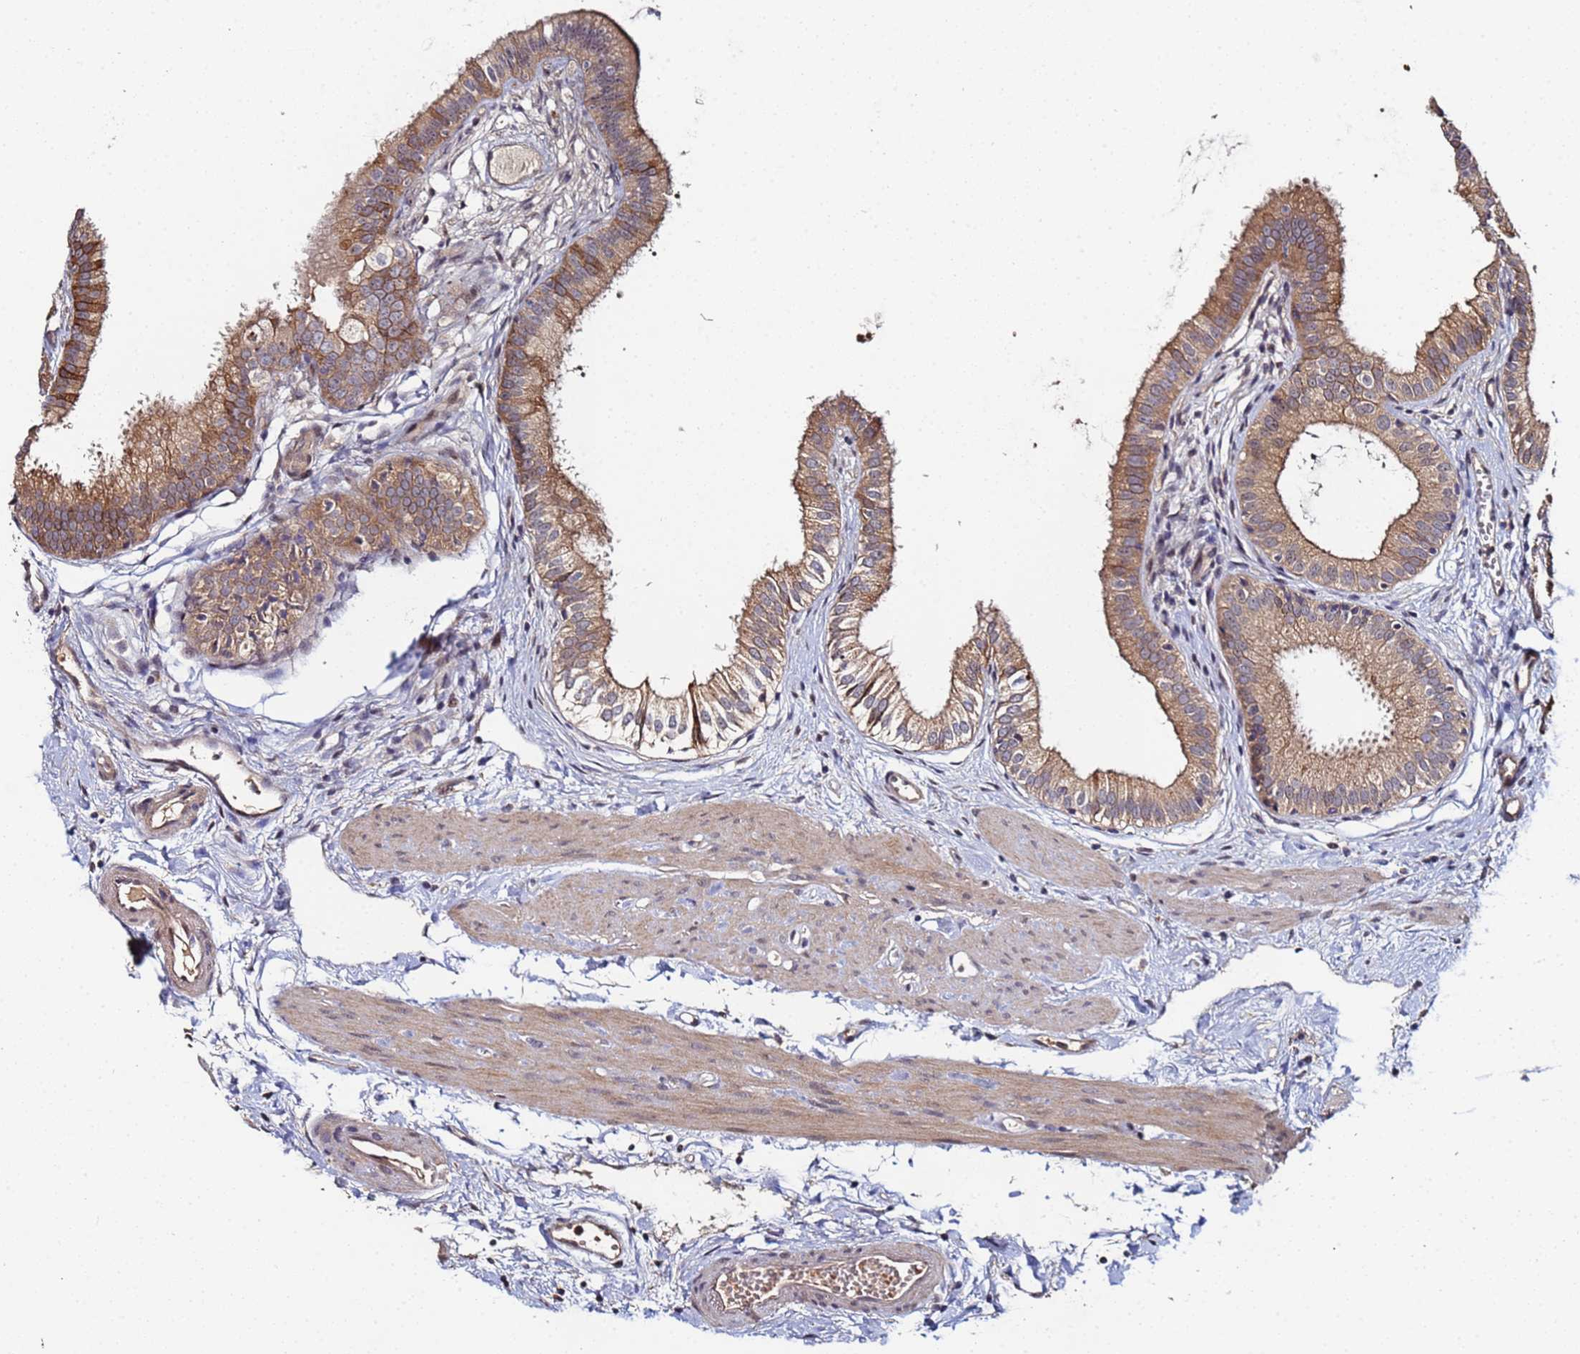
{"staining": {"intensity": "strong", "quantity": "25%-75%", "location": "cytoplasmic/membranous"}, "tissue": "gallbladder", "cell_type": "Glandular cells", "image_type": "normal", "snomed": [{"axis": "morphology", "description": "Normal tissue, NOS"}, {"axis": "topography", "description": "Gallbladder"}], "caption": "Protein expression analysis of normal gallbladder reveals strong cytoplasmic/membranous staining in approximately 25%-75% of glandular cells. (Stains: DAB in brown, nuclei in blue, Microscopy: brightfield microscopy at high magnification).", "gene": "OSER1", "patient": {"sex": "female", "age": 54}}